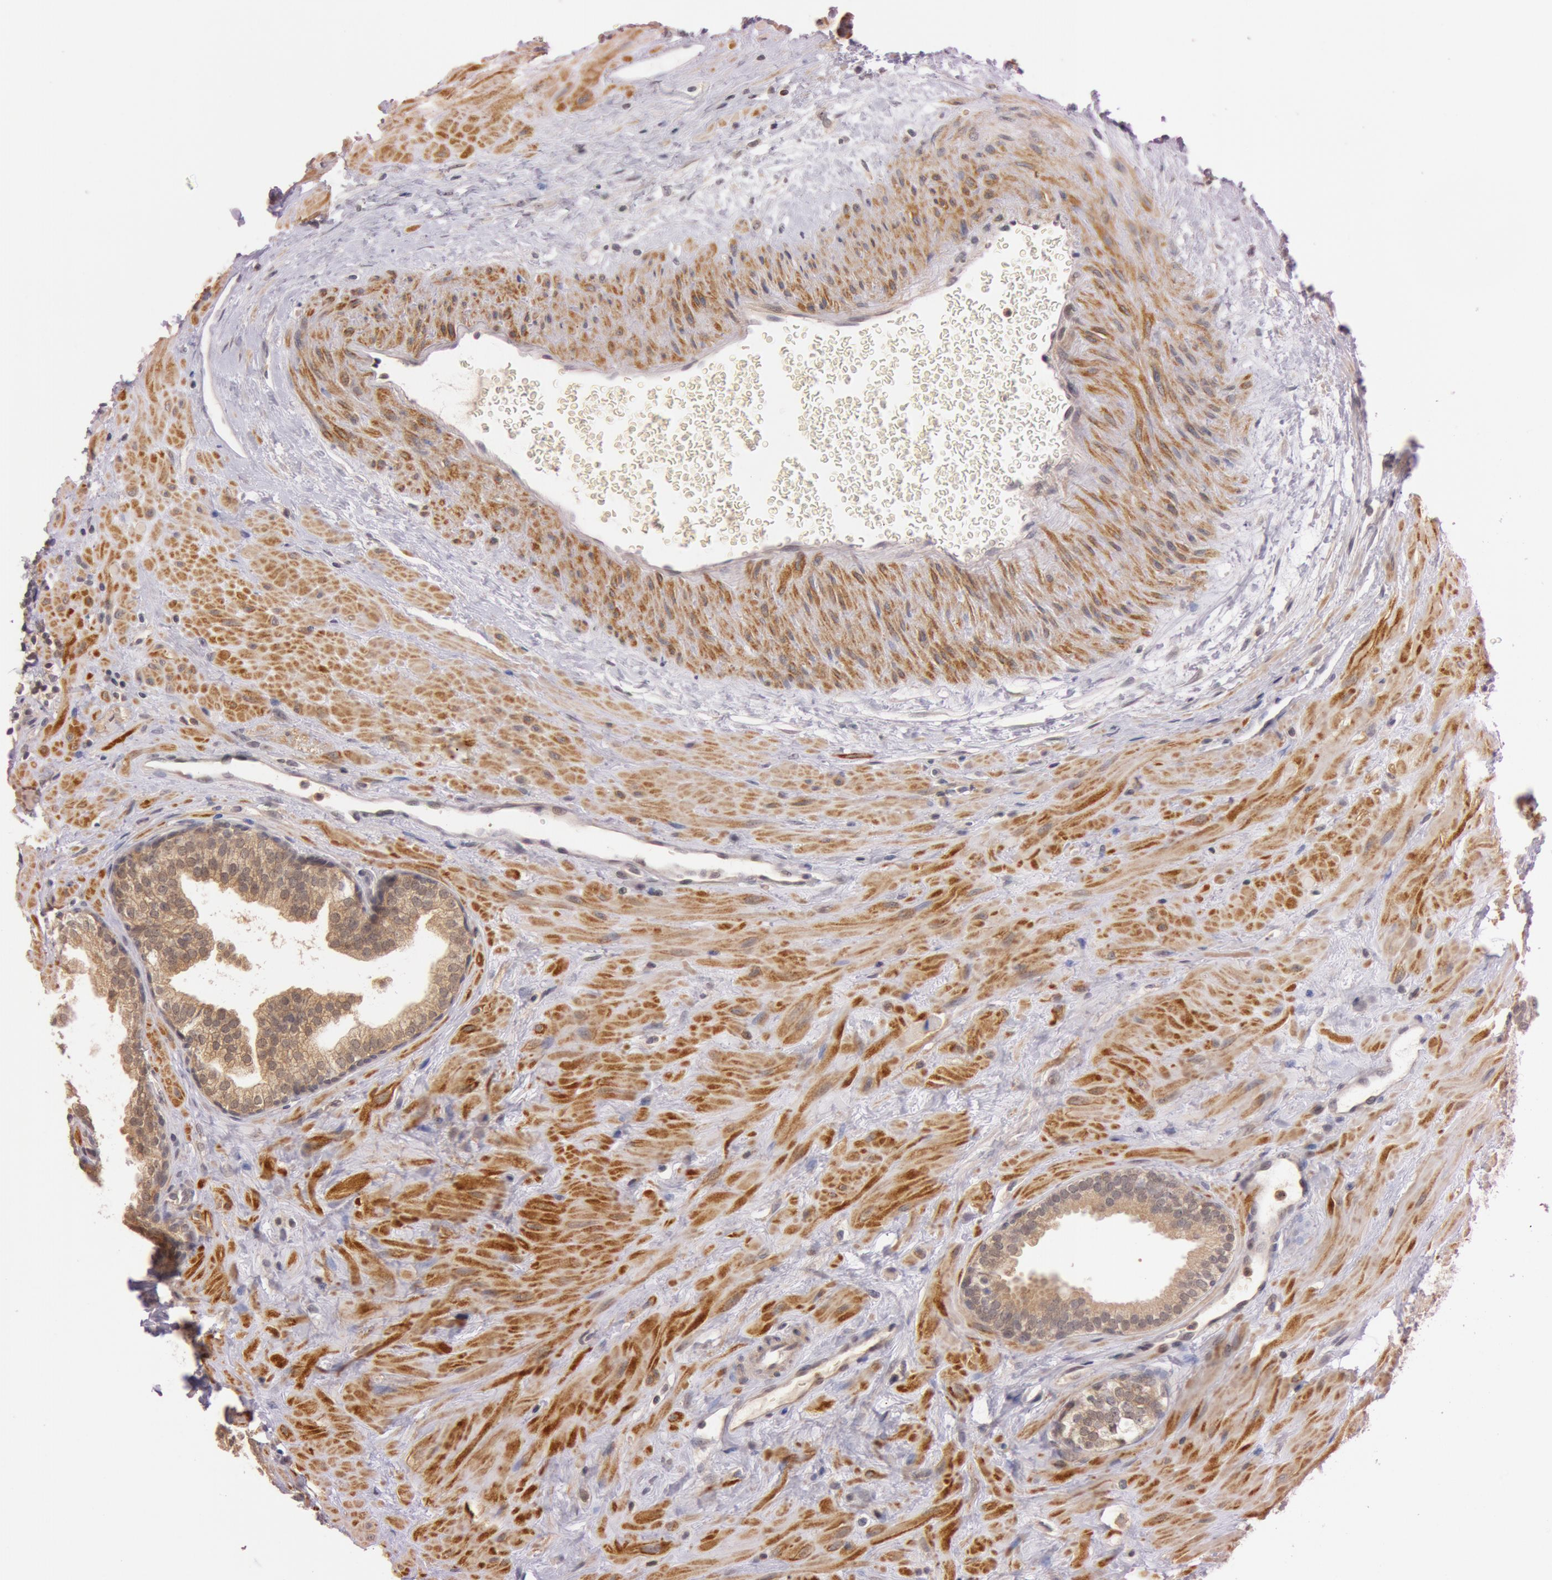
{"staining": {"intensity": "weak", "quantity": ">75%", "location": "cytoplasmic/membranous"}, "tissue": "prostate", "cell_type": "Glandular cells", "image_type": "normal", "snomed": [{"axis": "morphology", "description": "Normal tissue, NOS"}, {"axis": "topography", "description": "Prostate"}], "caption": "A photomicrograph of prostate stained for a protein displays weak cytoplasmic/membranous brown staining in glandular cells. The staining was performed using DAB, with brown indicating positive protein expression. Nuclei are stained blue with hematoxylin.", "gene": "ATG2B", "patient": {"sex": "male", "age": 51}}